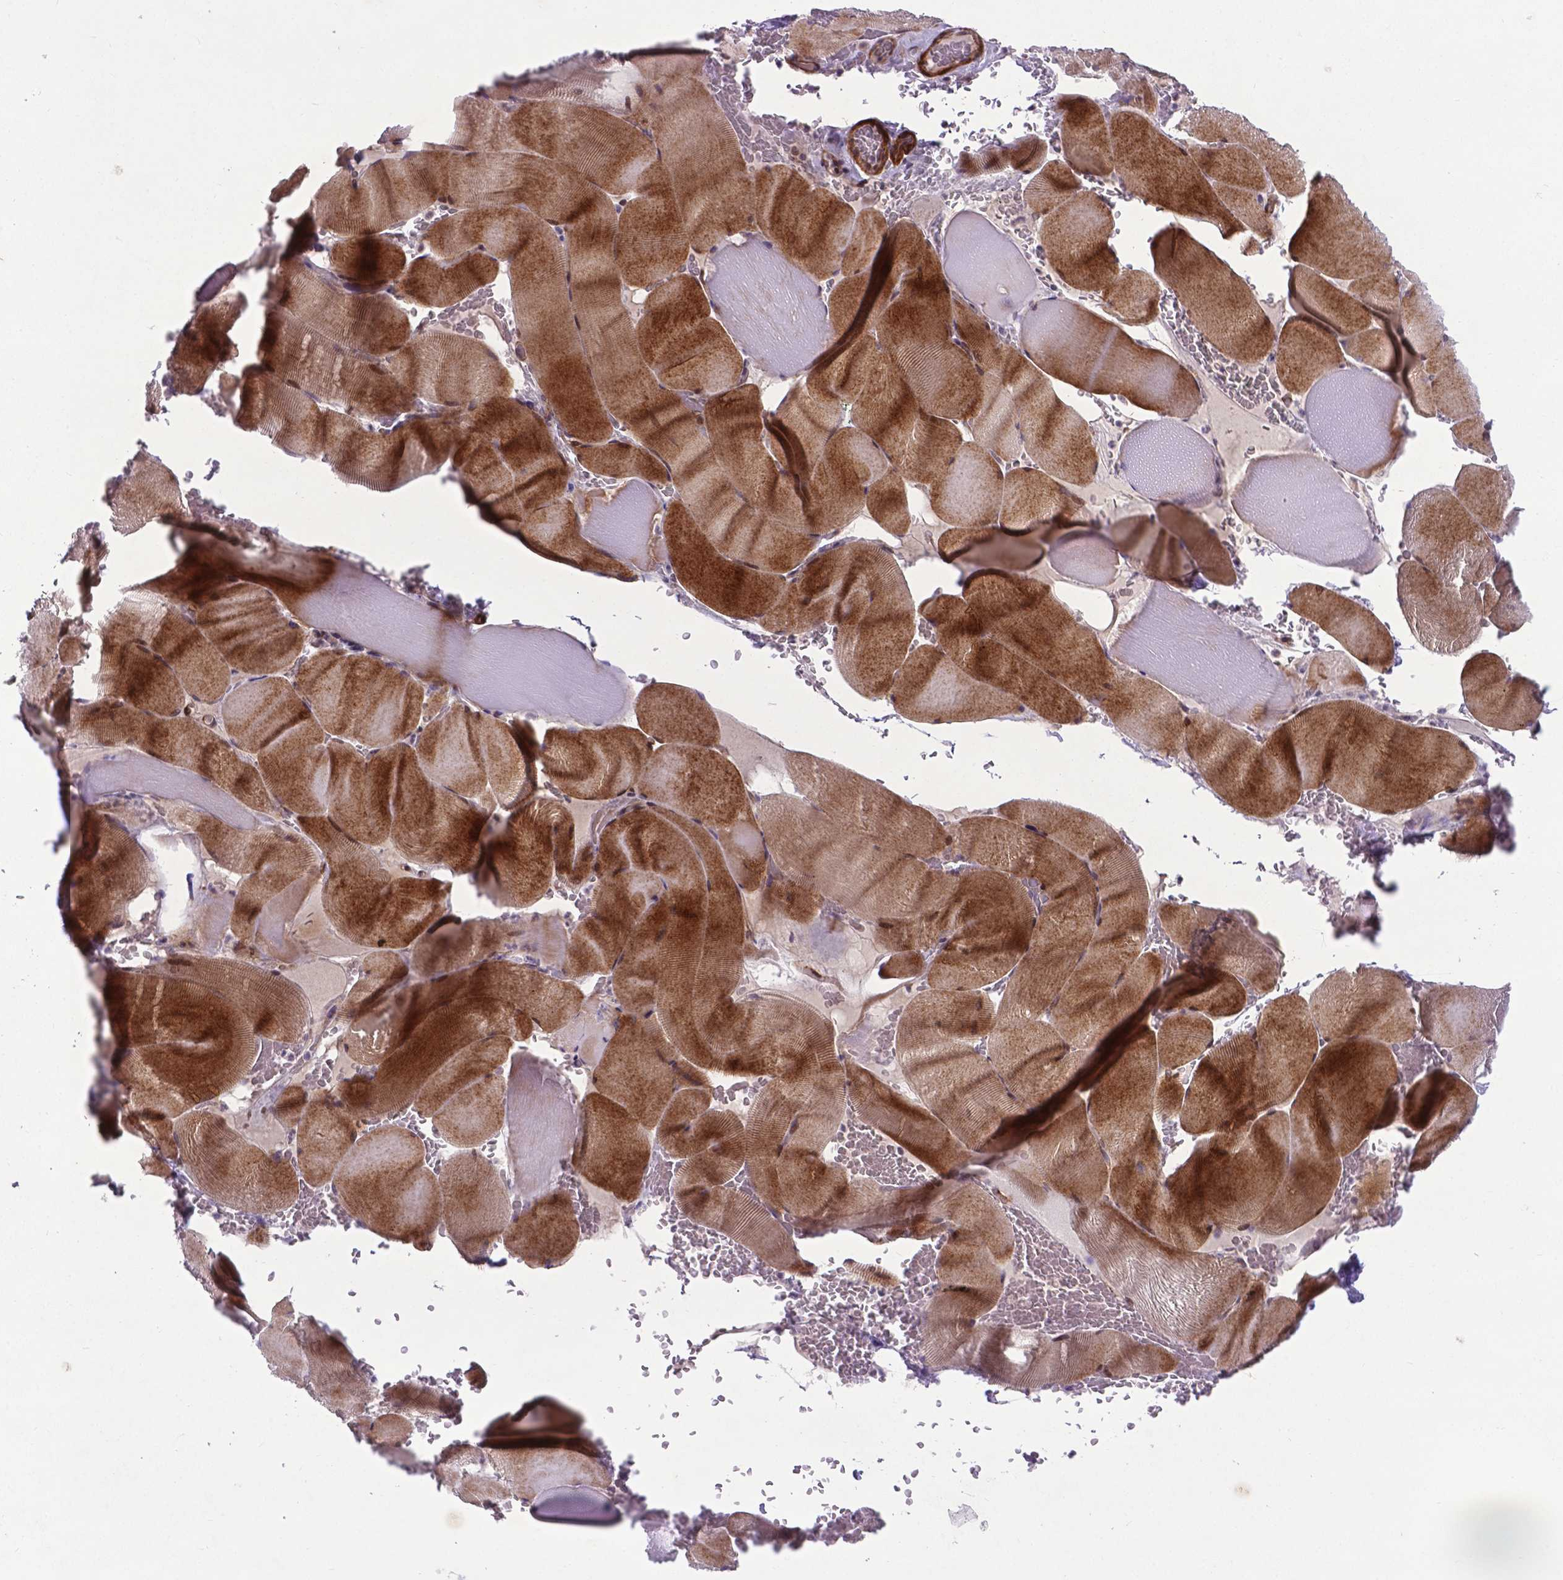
{"staining": {"intensity": "moderate", "quantity": ">75%", "location": "cytoplasmic/membranous"}, "tissue": "skeletal muscle", "cell_type": "Myocytes", "image_type": "normal", "snomed": [{"axis": "morphology", "description": "Normal tissue, NOS"}, {"axis": "topography", "description": "Skeletal muscle"}], "caption": "Skeletal muscle stained with a brown dye reveals moderate cytoplasmic/membranous positive positivity in approximately >75% of myocytes.", "gene": "PFKFB4", "patient": {"sex": "male", "age": 56}}